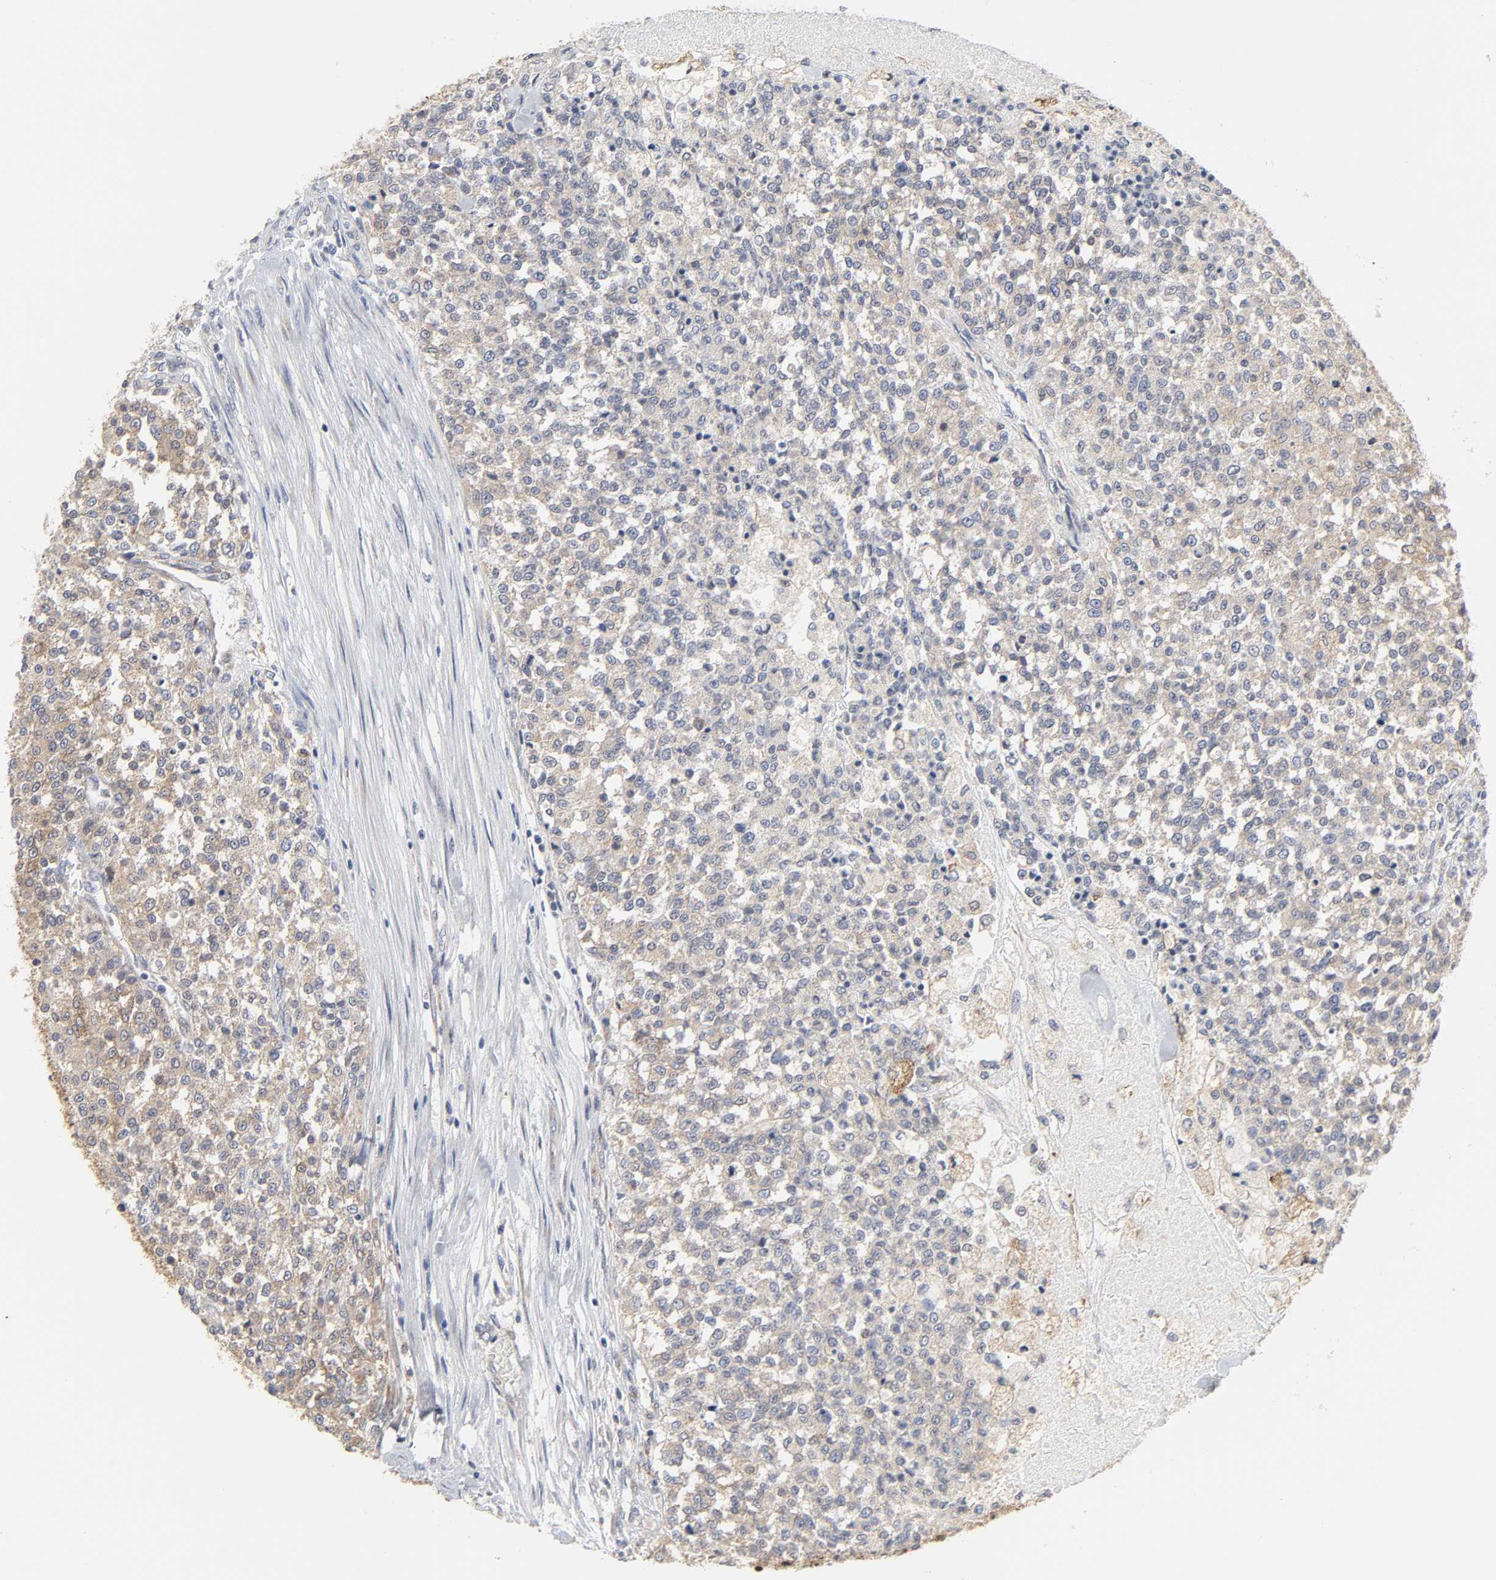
{"staining": {"intensity": "weak", "quantity": ">75%", "location": "cytoplasmic/membranous"}, "tissue": "testis cancer", "cell_type": "Tumor cells", "image_type": "cancer", "snomed": [{"axis": "morphology", "description": "Seminoma, NOS"}, {"axis": "topography", "description": "Testis"}], "caption": "Tumor cells display low levels of weak cytoplasmic/membranous staining in approximately >75% of cells in testis cancer (seminoma).", "gene": "POR", "patient": {"sex": "male", "age": 59}}